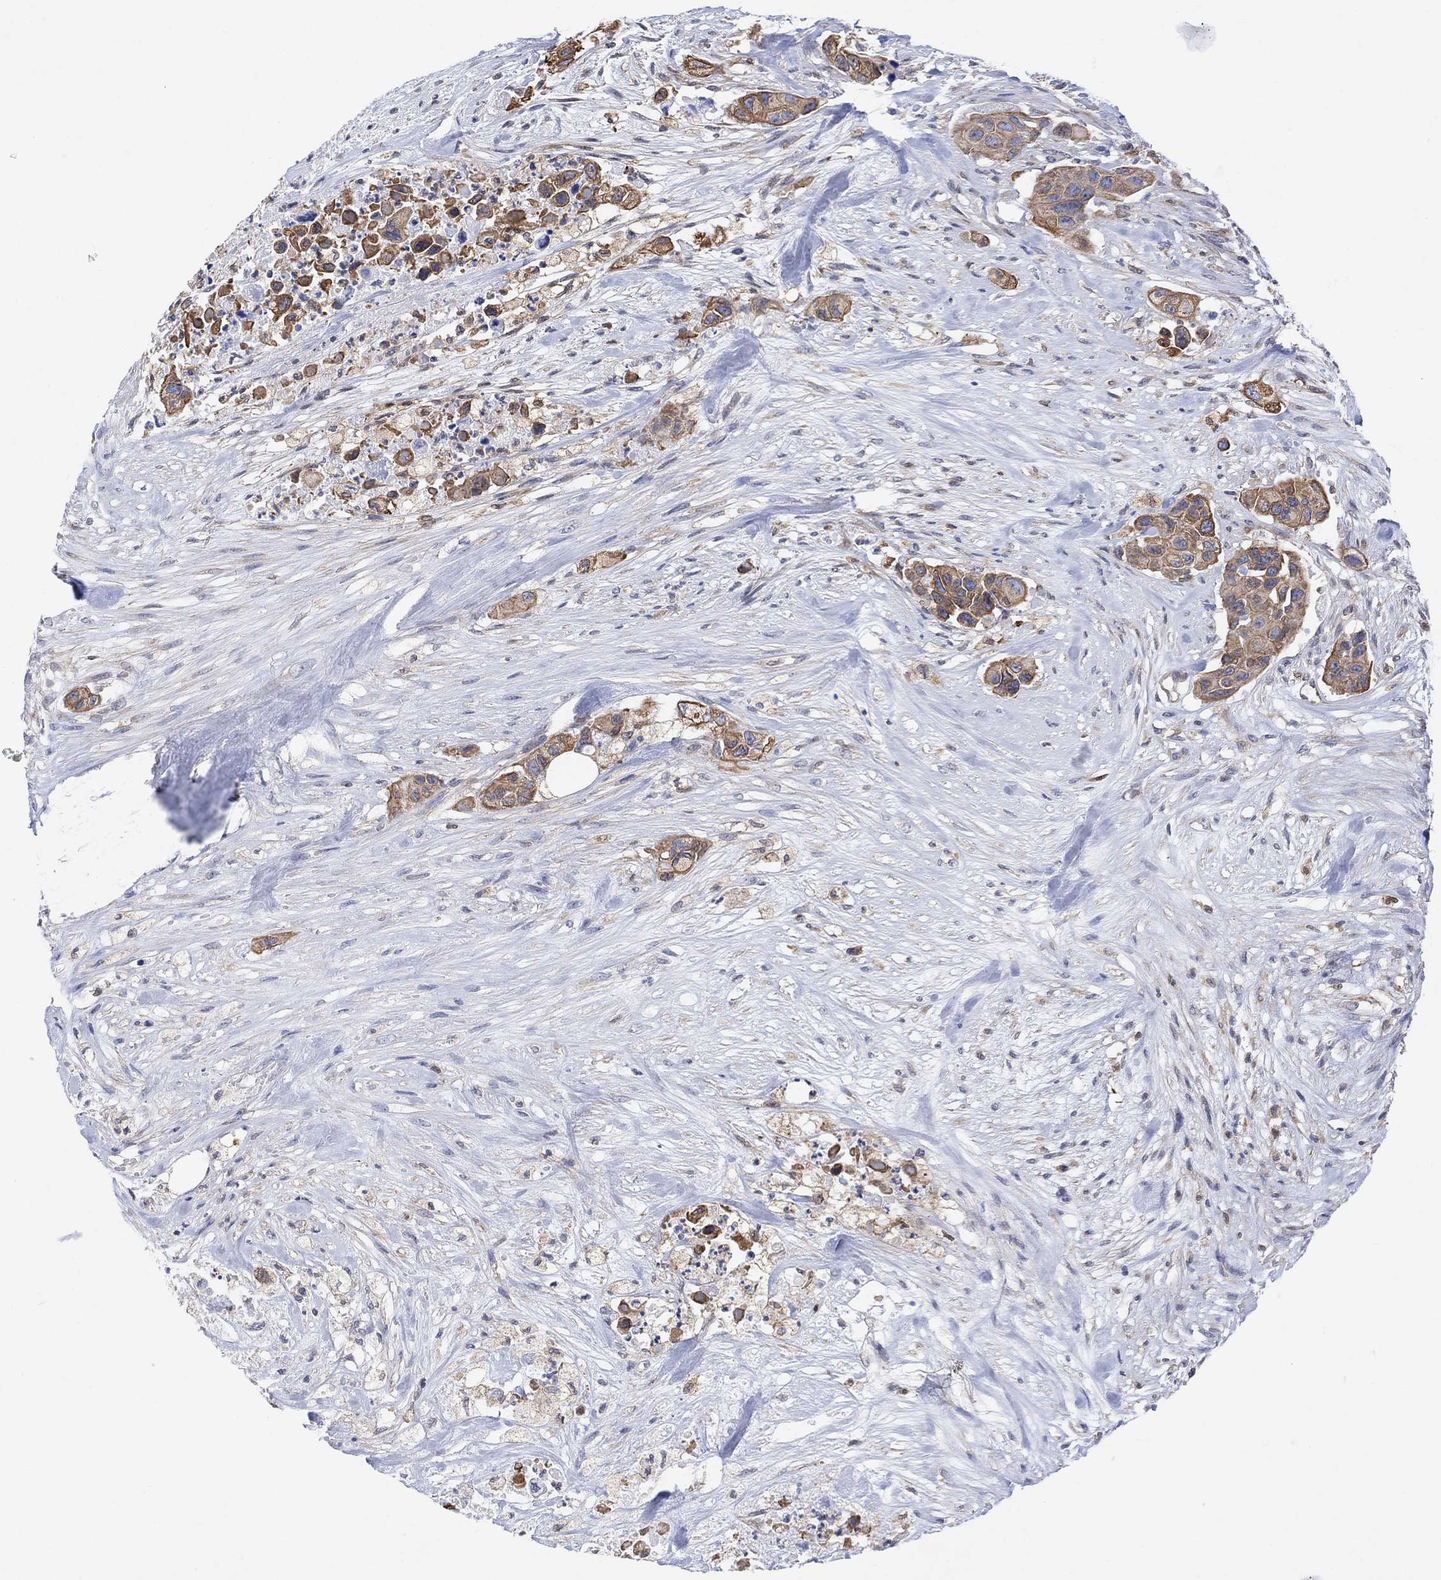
{"staining": {"intensity": "moderate", "quantity": ">75%", "location": "cytoplasmic/membranous"}, "tissue": "urothelial cancer", "cell_type": "Tumor cells", "image_type": "cancer", "snomed": [{"axis": "morphology", "description": "Urothelial carcinoma, High grade"}, {"axis": "topography", "description": "Urinary bladder"}], "caption": "Immunohistochemistry staining of high-grade urothelial carcinoma, which reveals medium levels of moderate cytoplasmic/membranous expression in approximately >75% of tumor cells indicating moderate cytoplasmic/membranous protein staining. The staining was performed using DAB (brown) for protein detection and nuclei were counterstained in hematoxylin (blue).", "gene": "GBP5", "patient": {"sex": "female", "age": 73}}